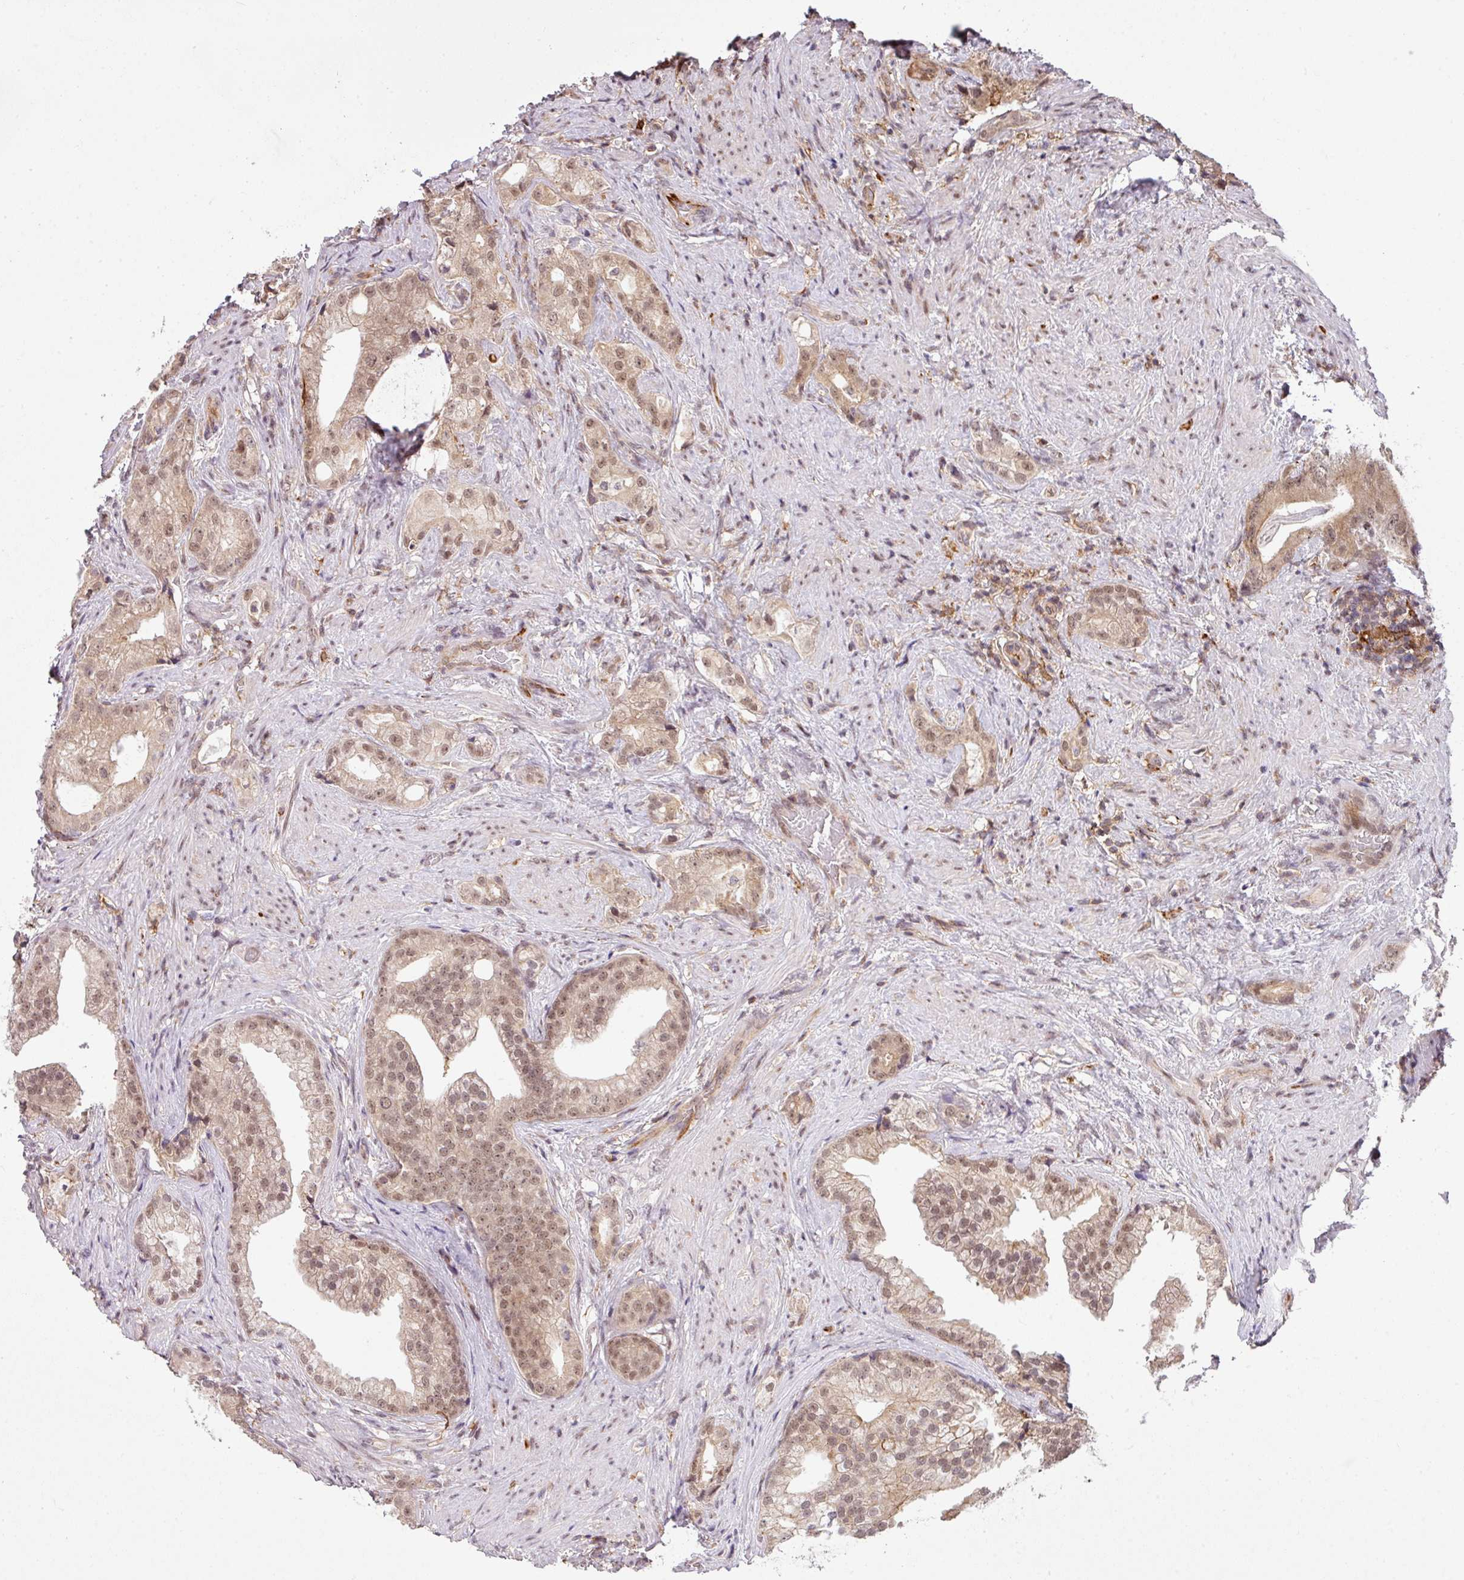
{"staining": {"intensity": "weak", "quantity": ">75%", "location": "nuclear"}, "tissue": "prostate cancer", "cell_type": "Tumor cells", "image_type": "cancer", "snomed": [{"axis": "morphology", "description": "Adenocarcinoma, Low grade"}, {"axis": "topography", "description": "Prostate"}], "caption": "Brown immunohistochemical staining in adenocarcinoma (low-grade) (prostate) exhibits weak nuclear positivity in approximately >75% of tumor cells.", "gene": "ZC2HC1C", "patient": {"sex": "male", "age": 71}}